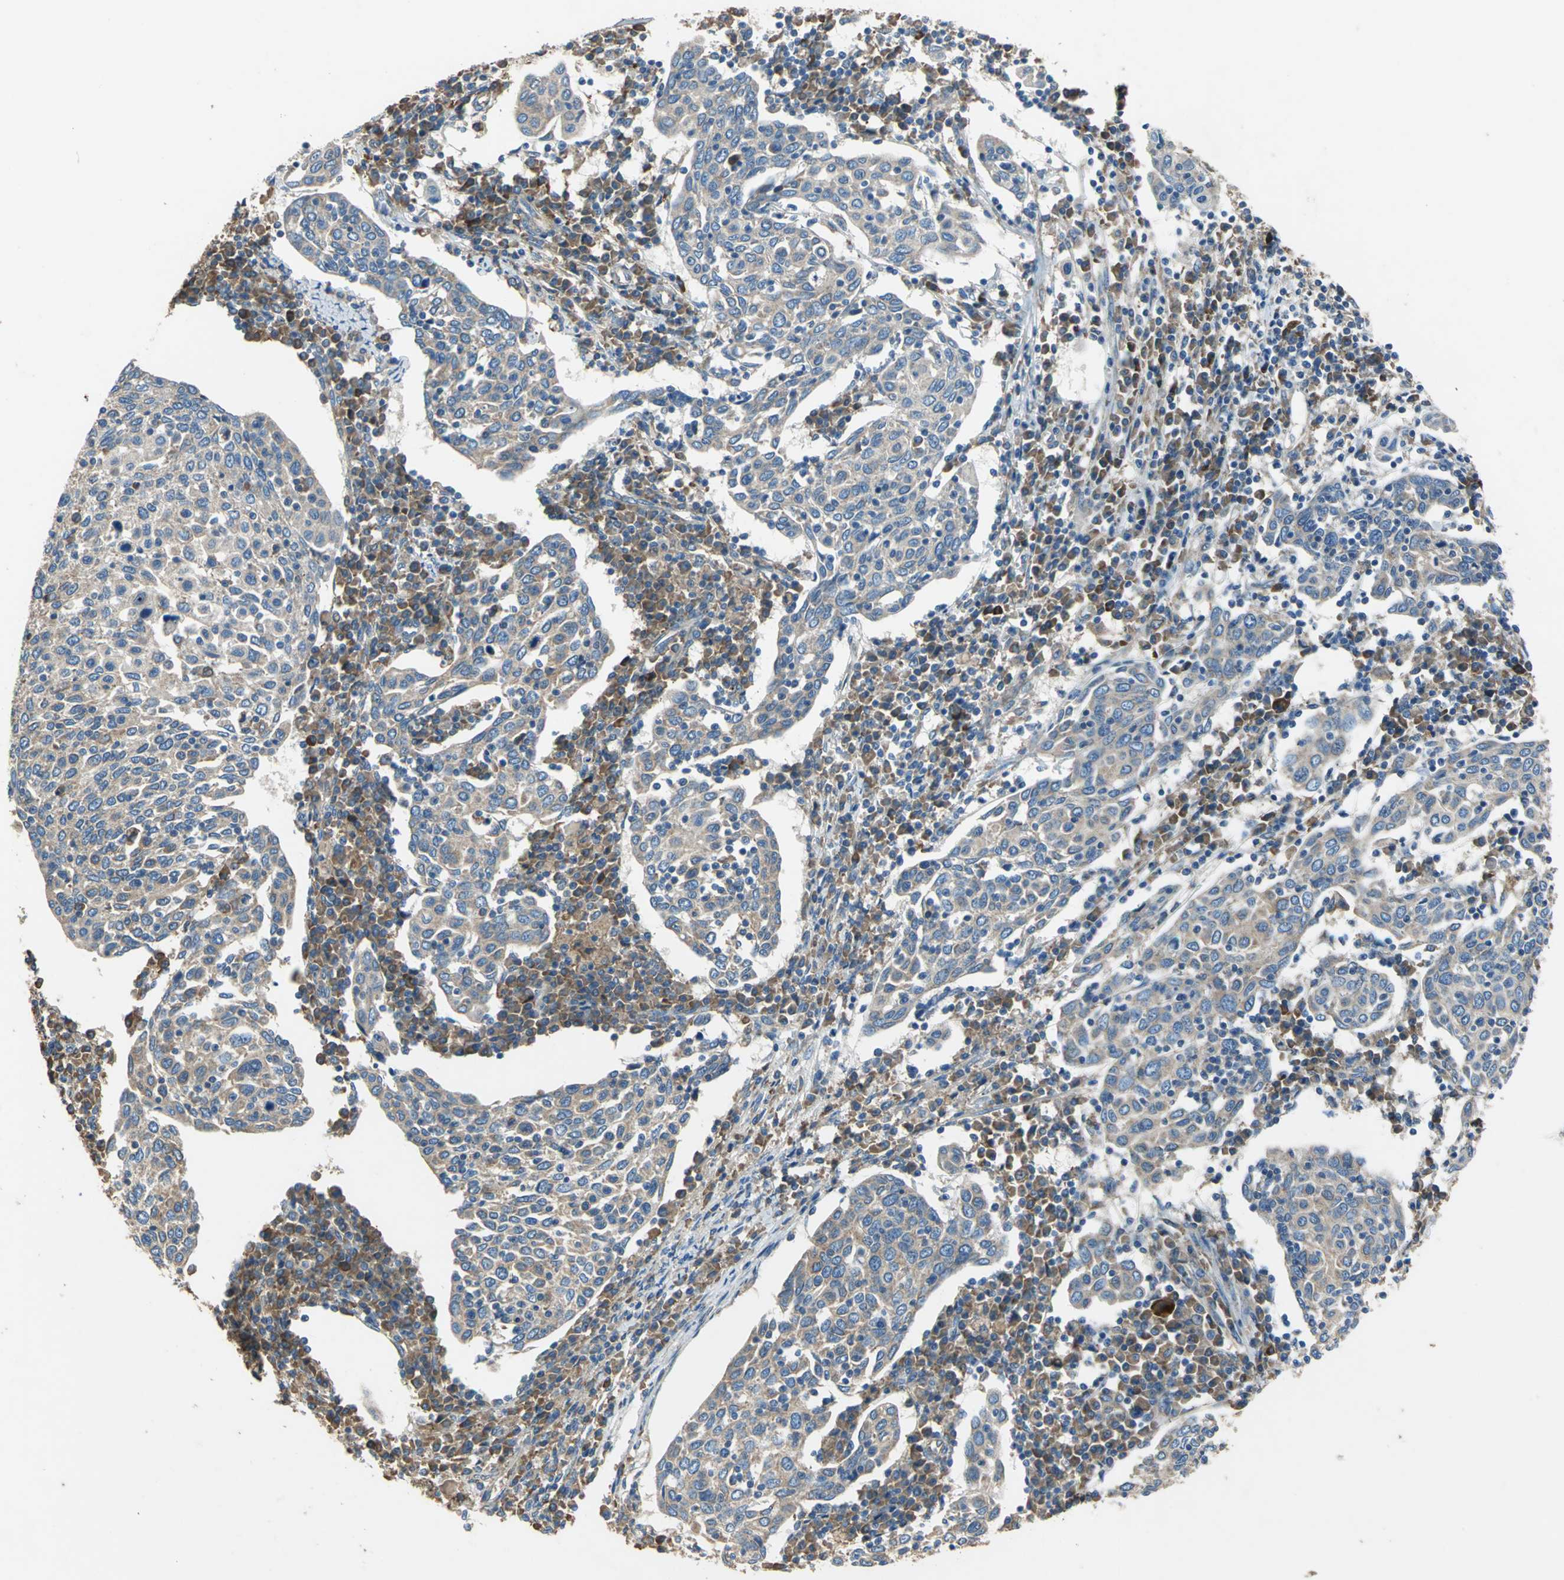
{"staining": {"intensity": "moderate", "quantity": ">75%", "location": "cytoplasmic/membranous"}, "tissue": "cervical cancer", "cell_type": "Tumor cells", "image_type": "cancer", "snomed": [{"axis": "morphology", "description": "Squamous cell carcinoma, NOS"}, {"axis": "topography", "description": "Cervix"}], "caption": "Tumor cells reveal medium levels of moderate cytoplasmic/membranous positivity in approximately >75% of cells in cervical squamous cell carcinoma.", "gene": "HEPH", "patient": {"sex": "female", "age": 40}}